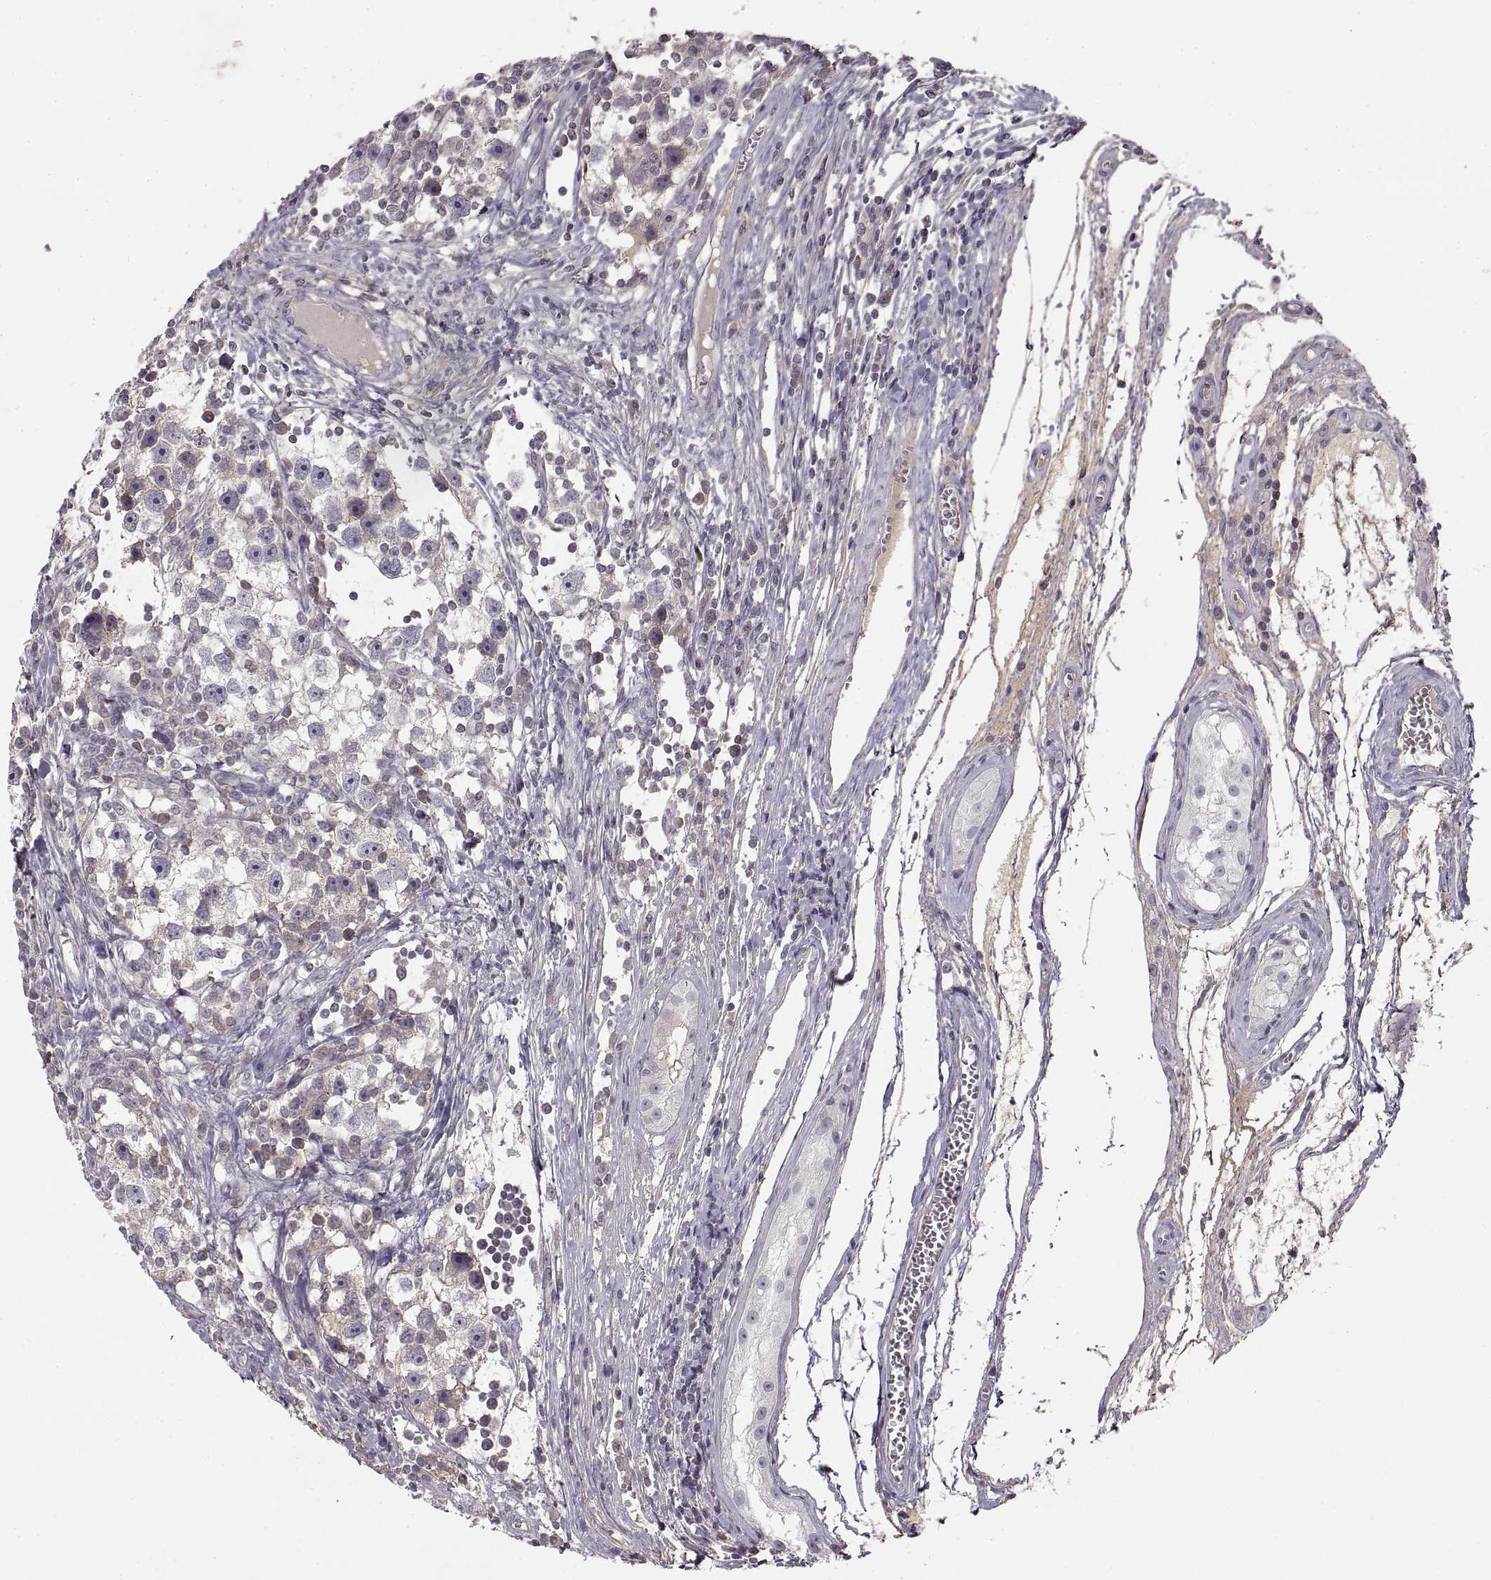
{"staining": {"intensity": "negative", "quantity": "none", "location": "none"}, "tissue": "testis cancer", "cell_type": "Tumor cells", "image_type": "cancer", "snomed": [{"axis": "morphology", "description": "Seminoma, NOS"}, {"axis": "topography", "description": "Testis"}], "caption": "Protein analysis of testis cancer (seminoma) exhibits no significant expression in tumor cells.", "gene": "ADAM11", "patient": {"sex": "male", "age": 30}}